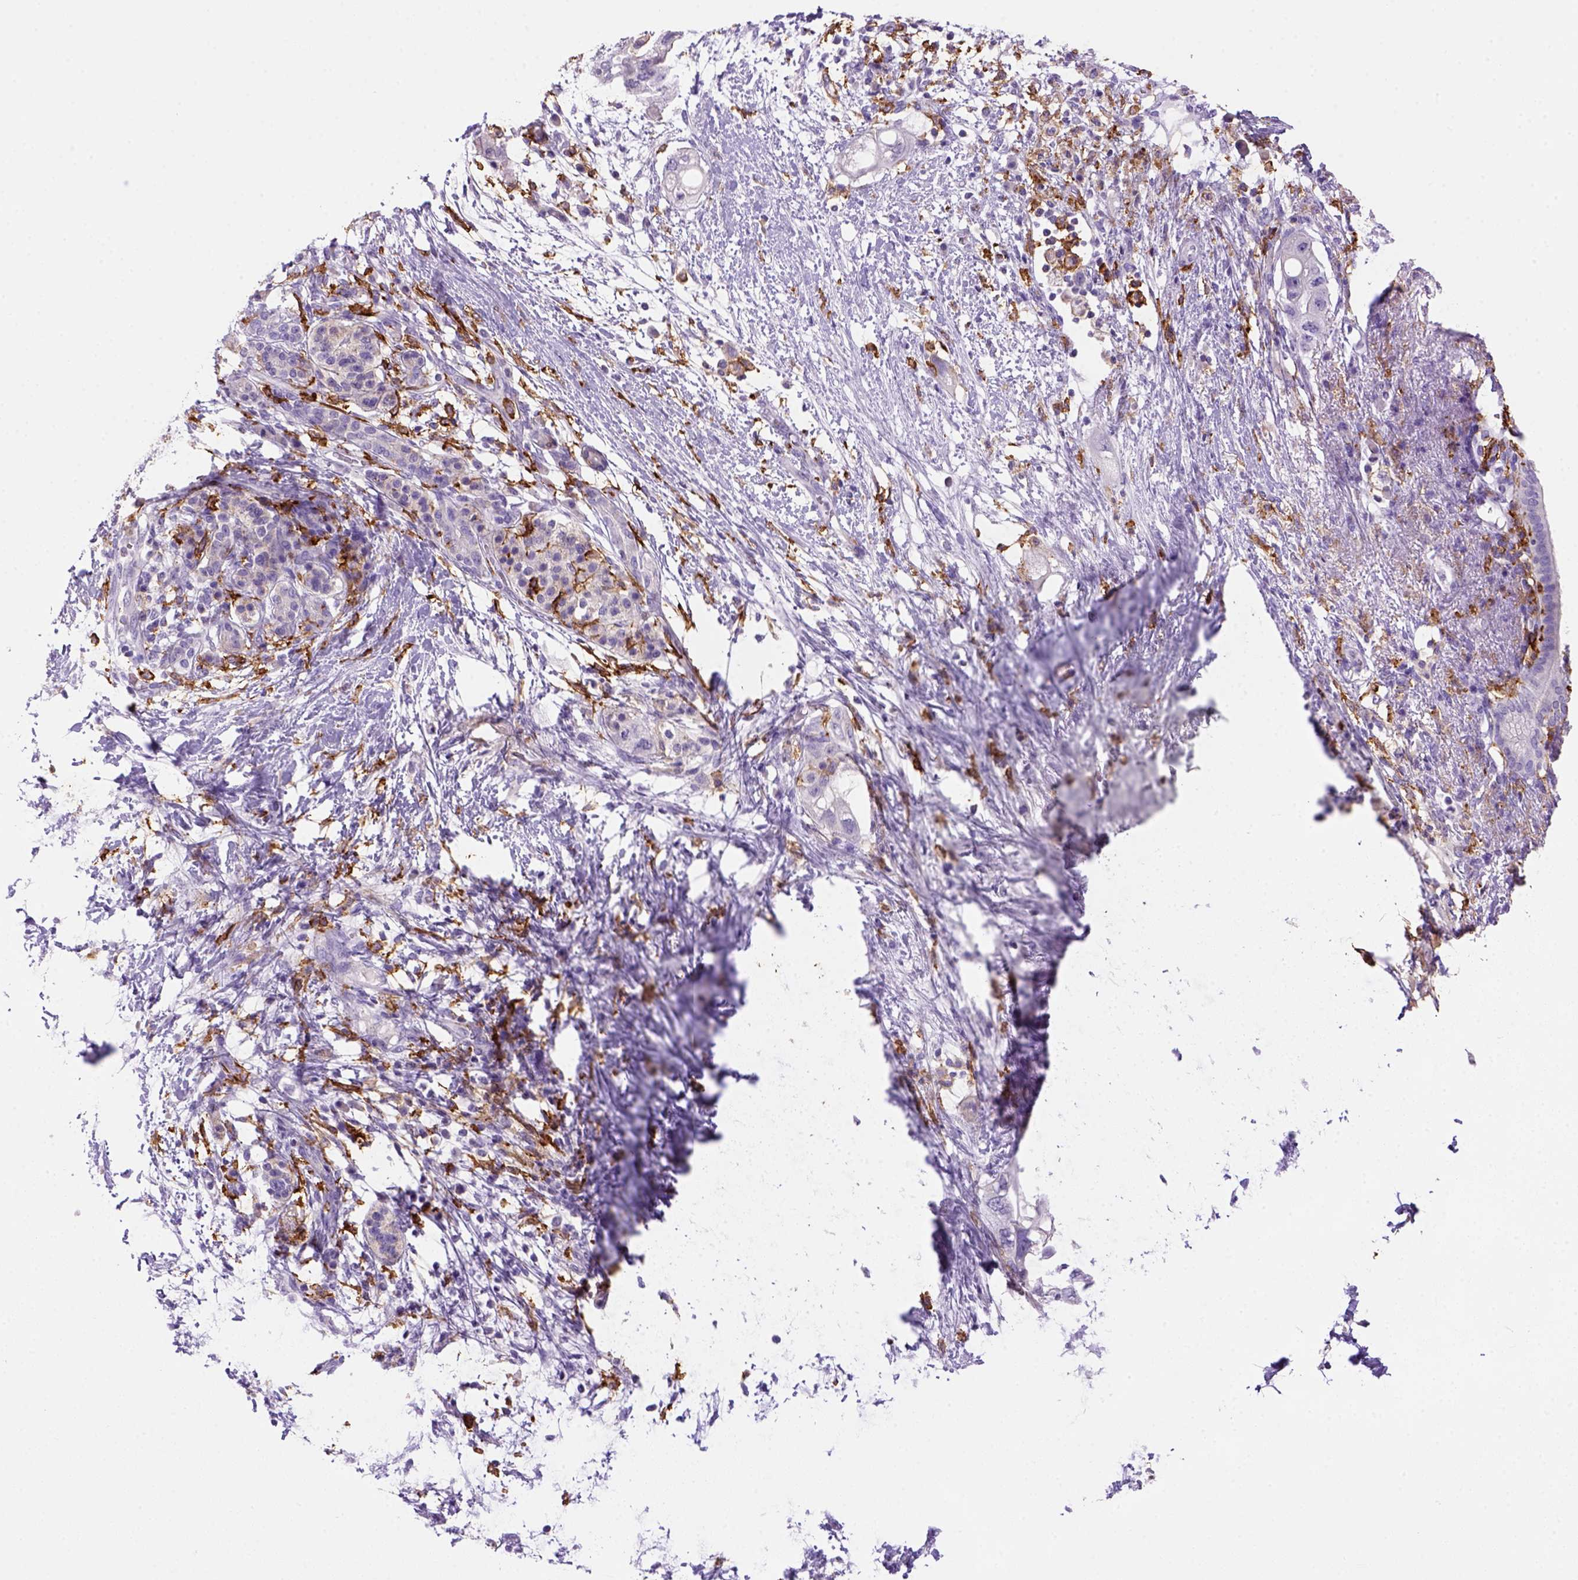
{"staining": {"intensity": "negative", "quantity": "none", "location": "none"}, "tissue": "pancreatic cancer", "cell_type": "Tumor cells", "image_type": "cancer", "snomed": [{"axis": "morphology", "description": "Adenocarcinoma, NOS"}, {"axis": "topography", "description": "Pancreas"}], "caption": "Tumor cells are negative for brown protein staining in pancreatic cancer (adenocarcinoma).", "gene": "CD14", "patient": {"sex": "female", "age": 72}}